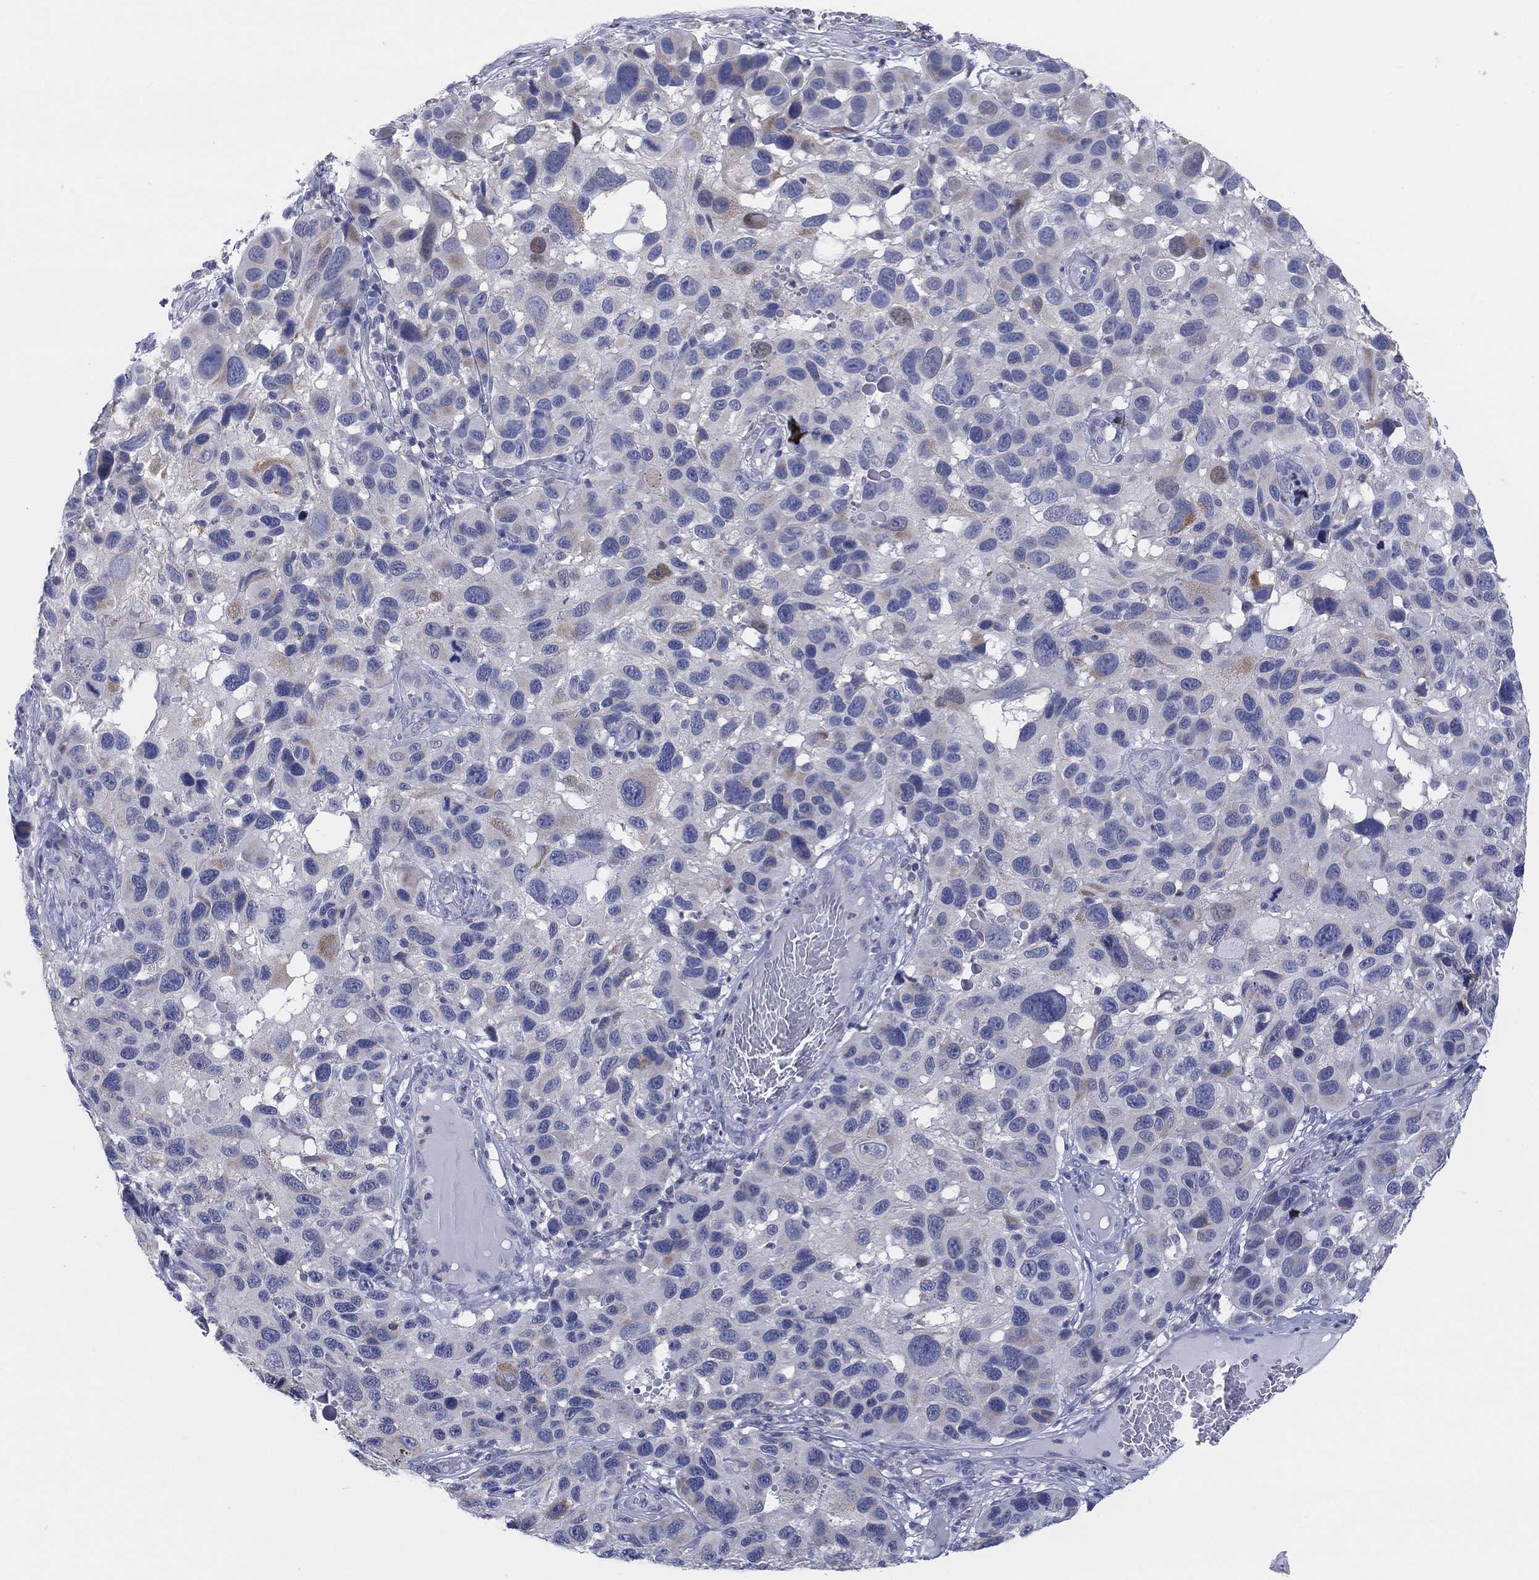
{"staining": {"intensity": "negative", "quantity": "none", "location": "none"}, "tissue": "melanoma", "cell_type": "Tumor cells", "image_type": "cancer", "snomed": [{"axis": "morphology", "description": "Malignant melanoma, NOS"}, {"axis": "topography", "description": "Skin"}], "caption": "A micrograph of malignant melanoma stained for a protein reveals no brown staining in tumor cells.", "gene": "FER1L6", "patient": {"sex": "male", "age": 53}}